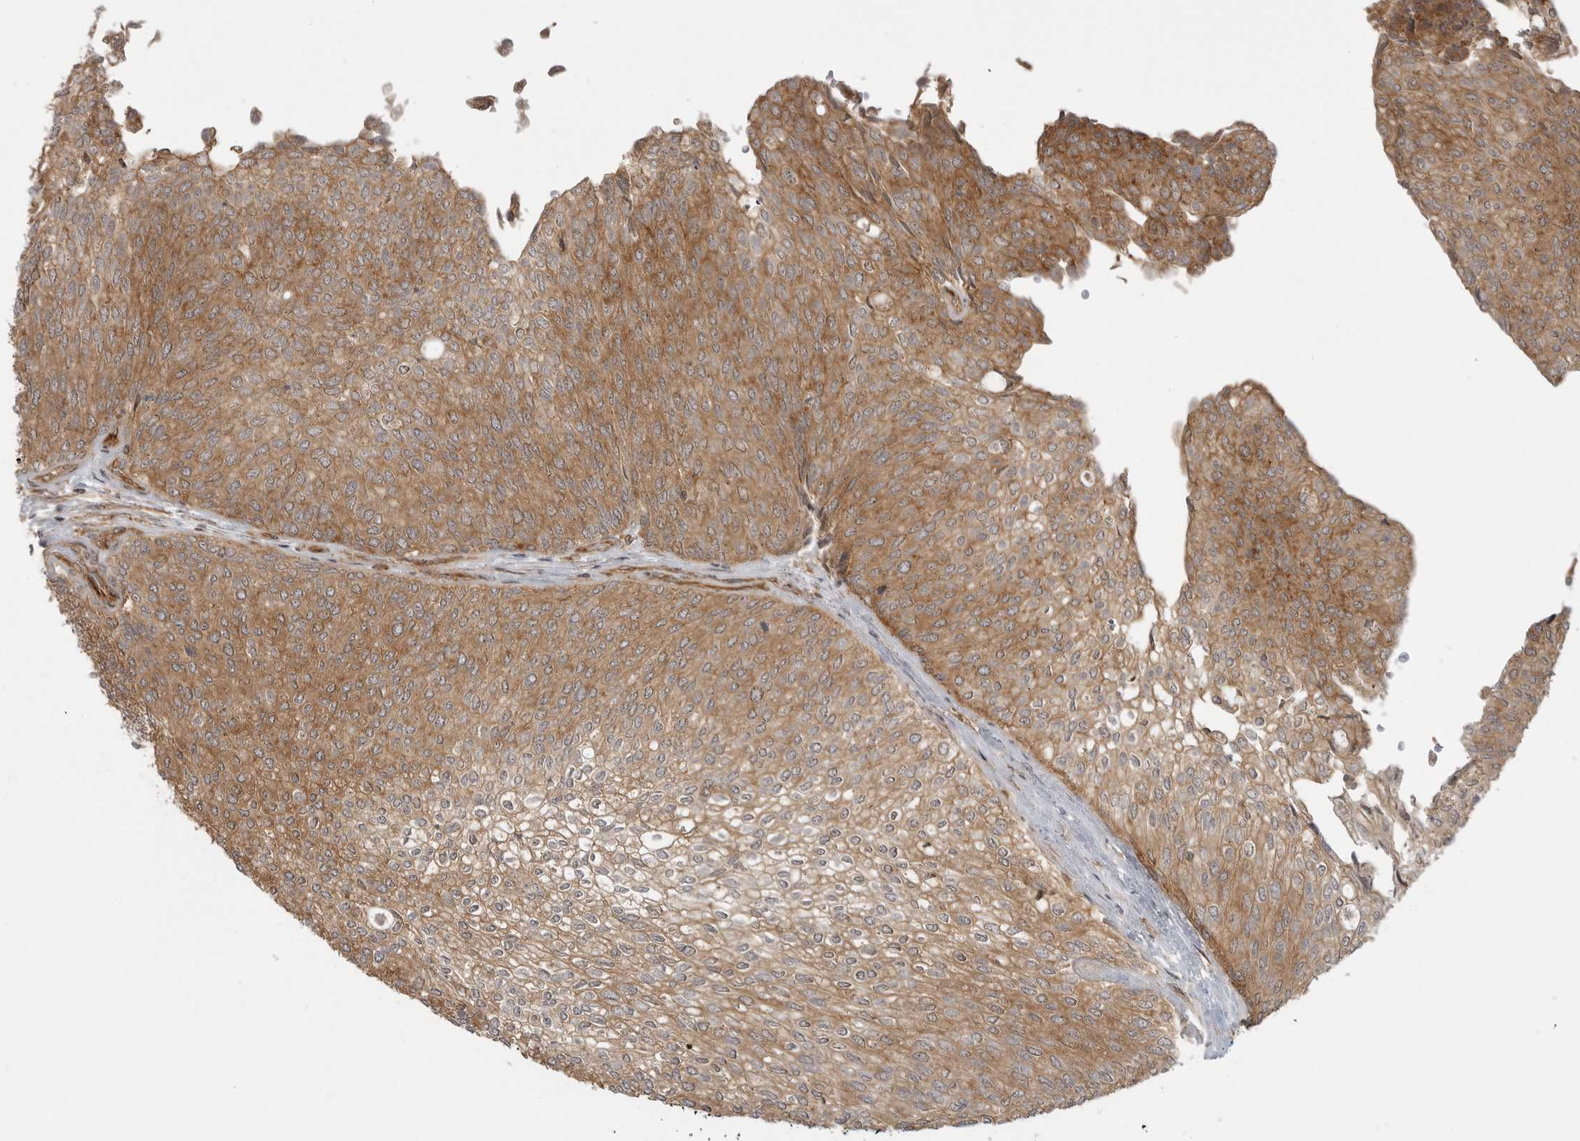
{"staining": {"intensity": "moderate", "quantity": ">75%", "location": "cytoplasmic/membranous"}, "tissue": "urothelial cancer", "cell_type": "Tumor cells", "image_type": "cancer", "snomed": [{"axis": "morphology", "description": "Urothelial carcinoma, Low grade"}, {"axis": "topography", "description": "Urinary bladder"}], "caption": "Moderate cytoplasmic/membranous protein staining is seen in approximately >75% of tumor cells in urothelial carcinoma (low-grade).", "gene": "FAT3", "patient": {"sex": "female", "age": 79}}